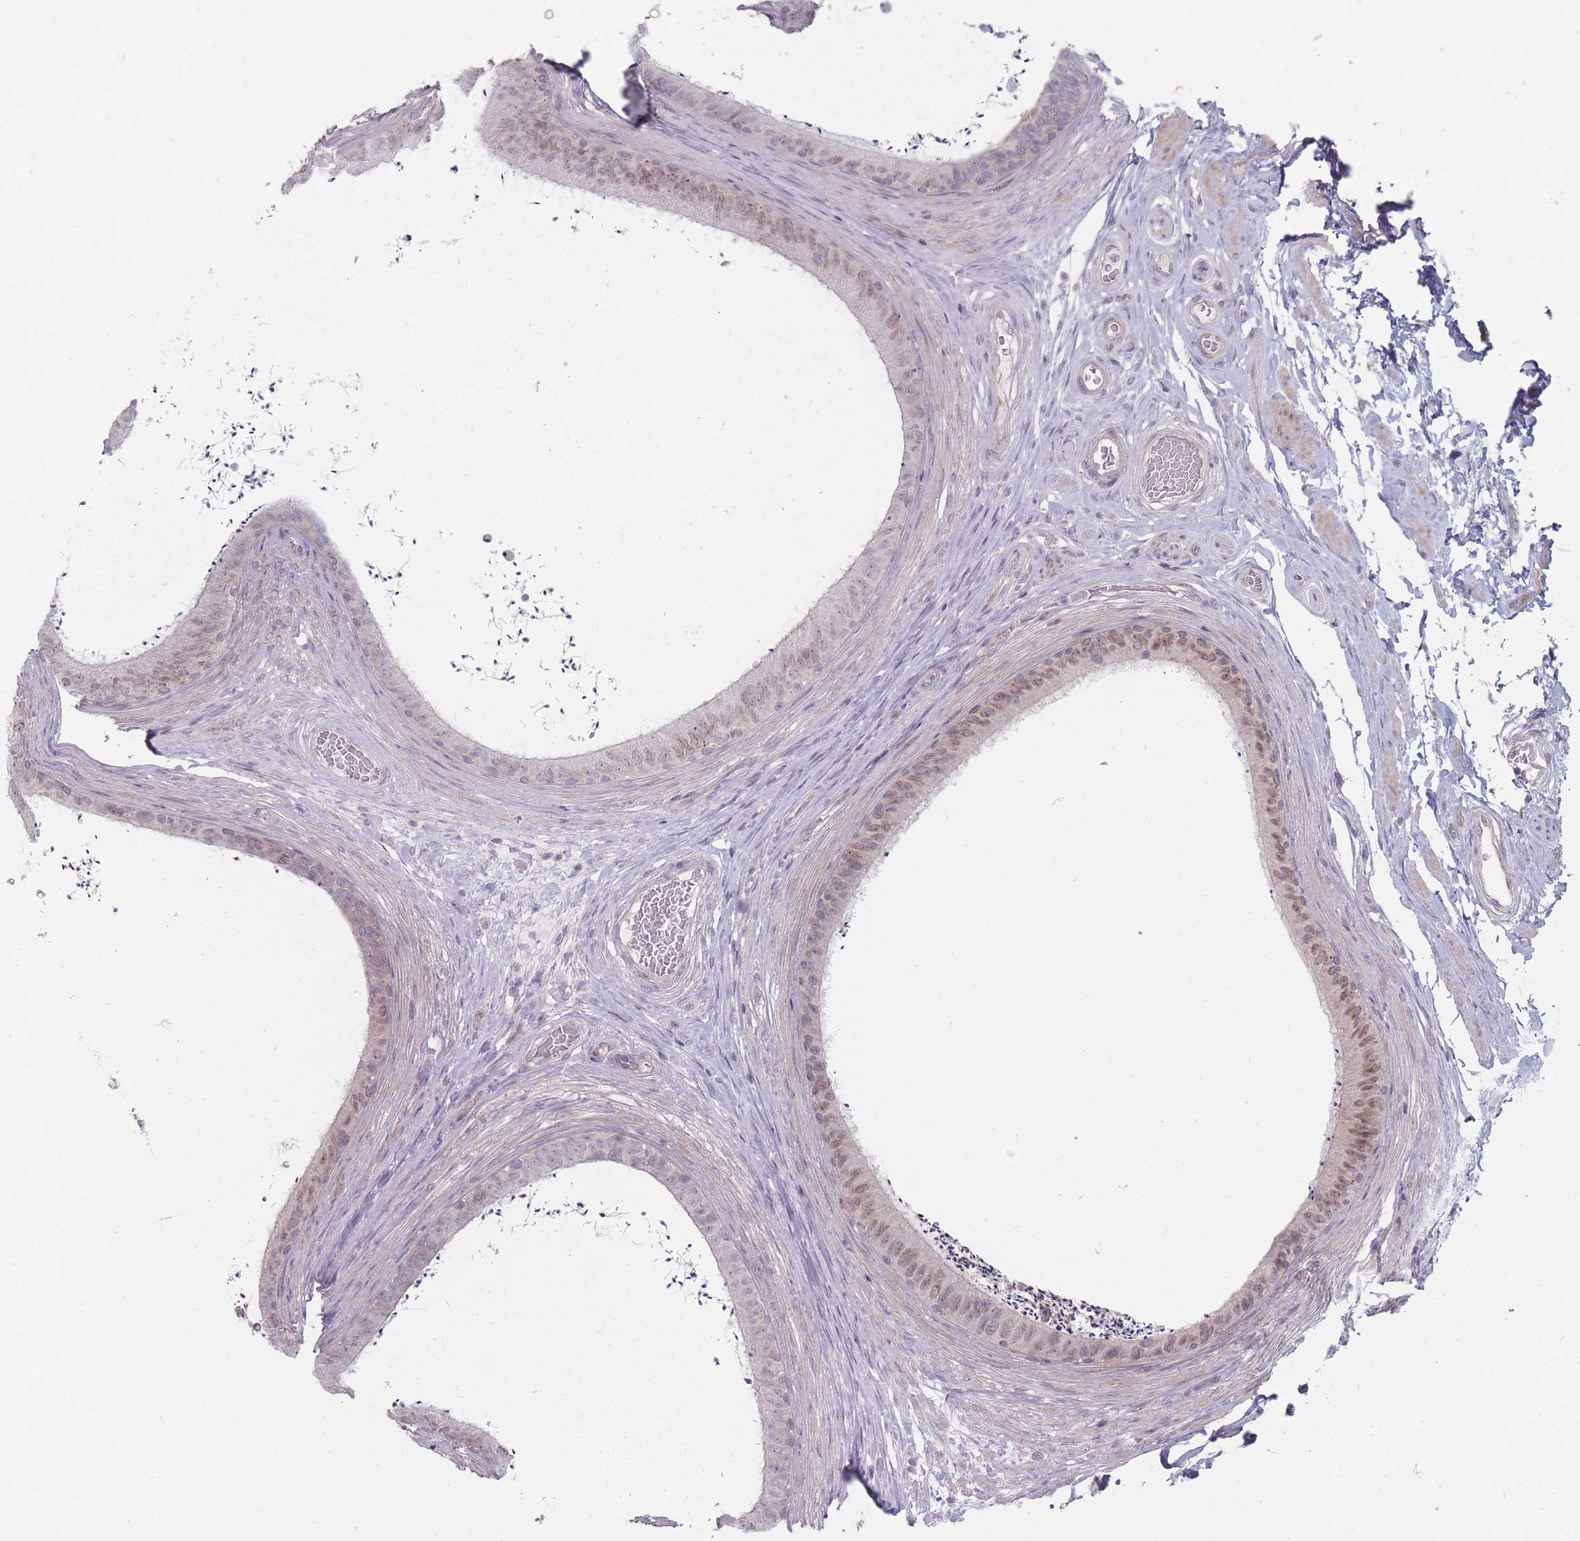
{"staining": {"intensity": "moderate", "quantity": "<25%", "location": "cytoplasmic/membranous,nuclear"}, "tissue": "epididymis", "cell_type": "Glandular cells", "image_type": "normal", "snomed": [{"axis": "morphology", "description": "Normal tissue, NOS"}, {"axis": "topography", "description": "Testis"}, {"axis": "topography", "description": "Epididymis"}], "caption": "Immunohistochemistry (IHC) staining of normal epididymis, which exhibits low levels of moderate cytoplasmic/membranous,nuclear expression in about <25% of glandular cells indicating moderate cytoplasmic/membranous,nuclear protein staining. The staining was performed using DAB (3,3'-diaminobenzidine) (brown) for protein detection and nuclei were counterstained in hematoxylin (blue).", "gene": "PCDH12", "patient": {"sex": "male", "age": 41}}